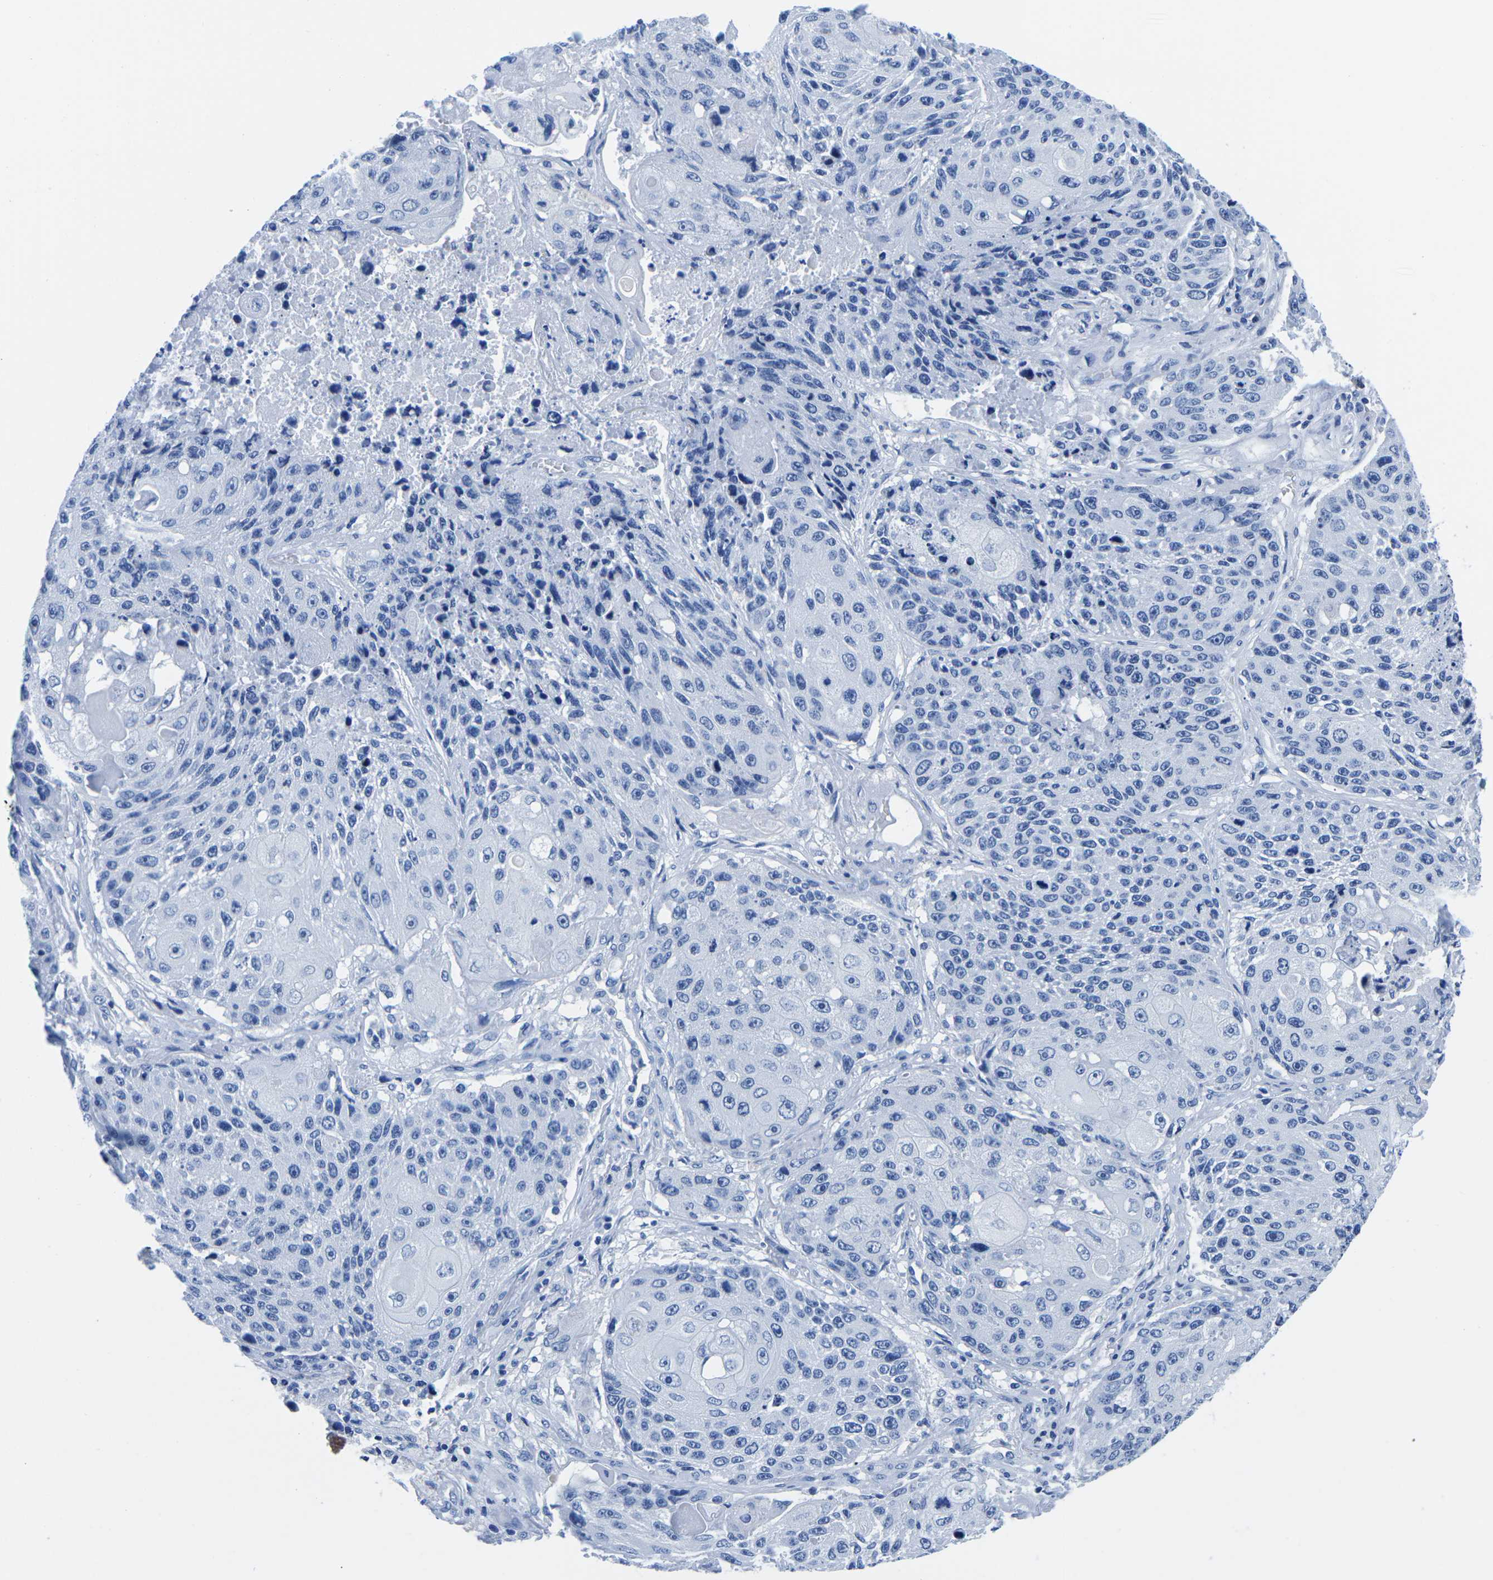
{"staining": {"intensity": "negative", "quantity": "none", "location": "none"}, "tissue": "lung cancer", "cell_type": "Tumor cells", "image_type": "cancer", "snomed": [{"axis": "morphology", "description": "Squamous cell carcinoma, NOS"}, {"axis": "topography", "description": "Lung"}], "caption": "Protein analysis of lung squamous cell carcinoma displays no significant staining in tumor cells.", "gene": "CYP1A2", "patient": {"sex": "male", "age": 61}}